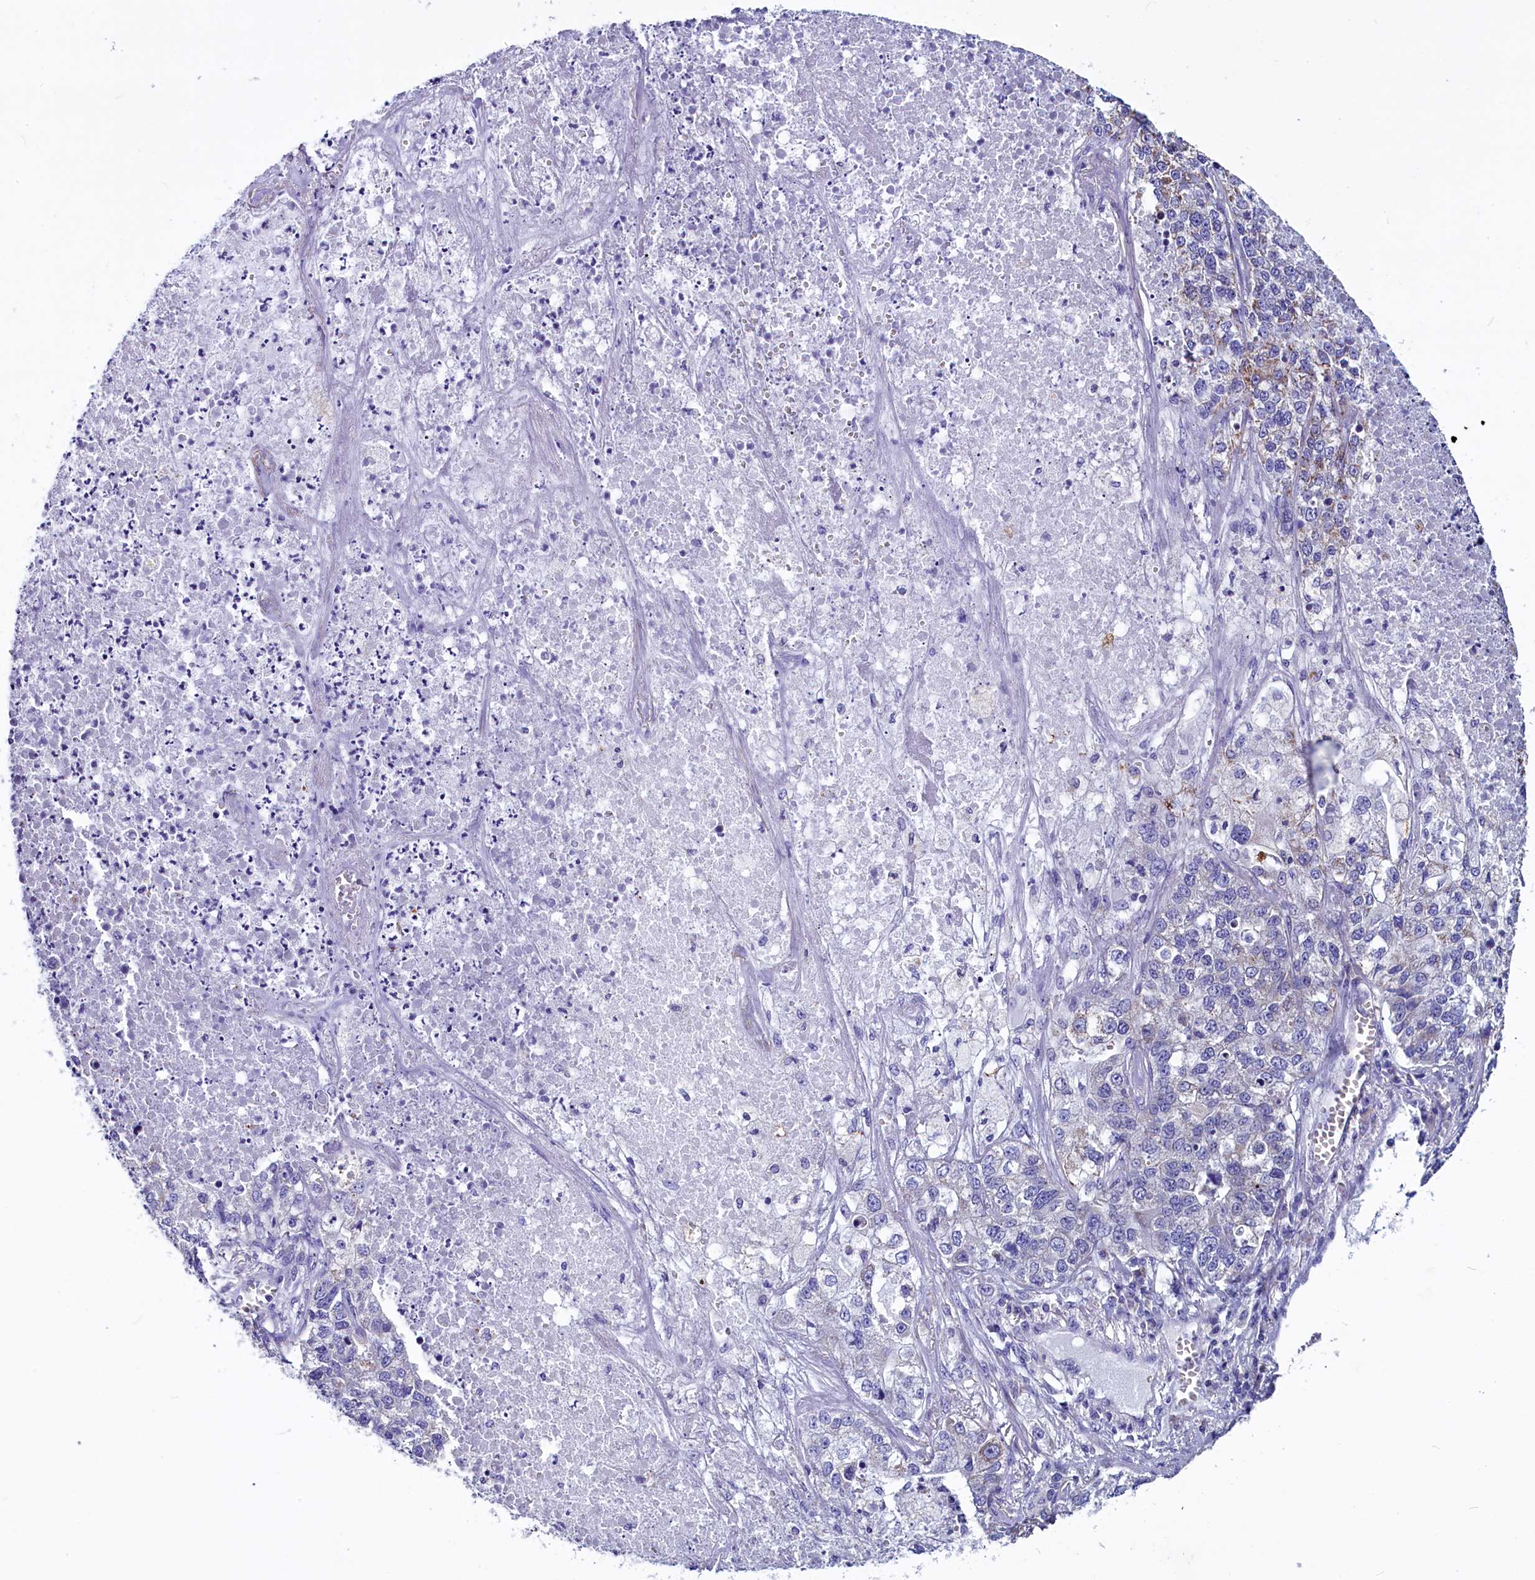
{"staining": {"intensity": "weak", "quantity": "<25%", "location": "cytoplasmic/membranous"}, "tissue": "lung cancer", "cell_type": "Tumor cells", "image_type": "cancer", "snomed": [{"axis": "morphology", "description": "Adenocarcinoma, NOS"}, {"axis": "topography", "description": "Lung"}], "caption": "This is an IHC photomicrograph of human adenocarcinoma (lung). There is no expression in tumor cells.", "gene": "SCD5", "patient": {"sex": "male", "age": 49}}